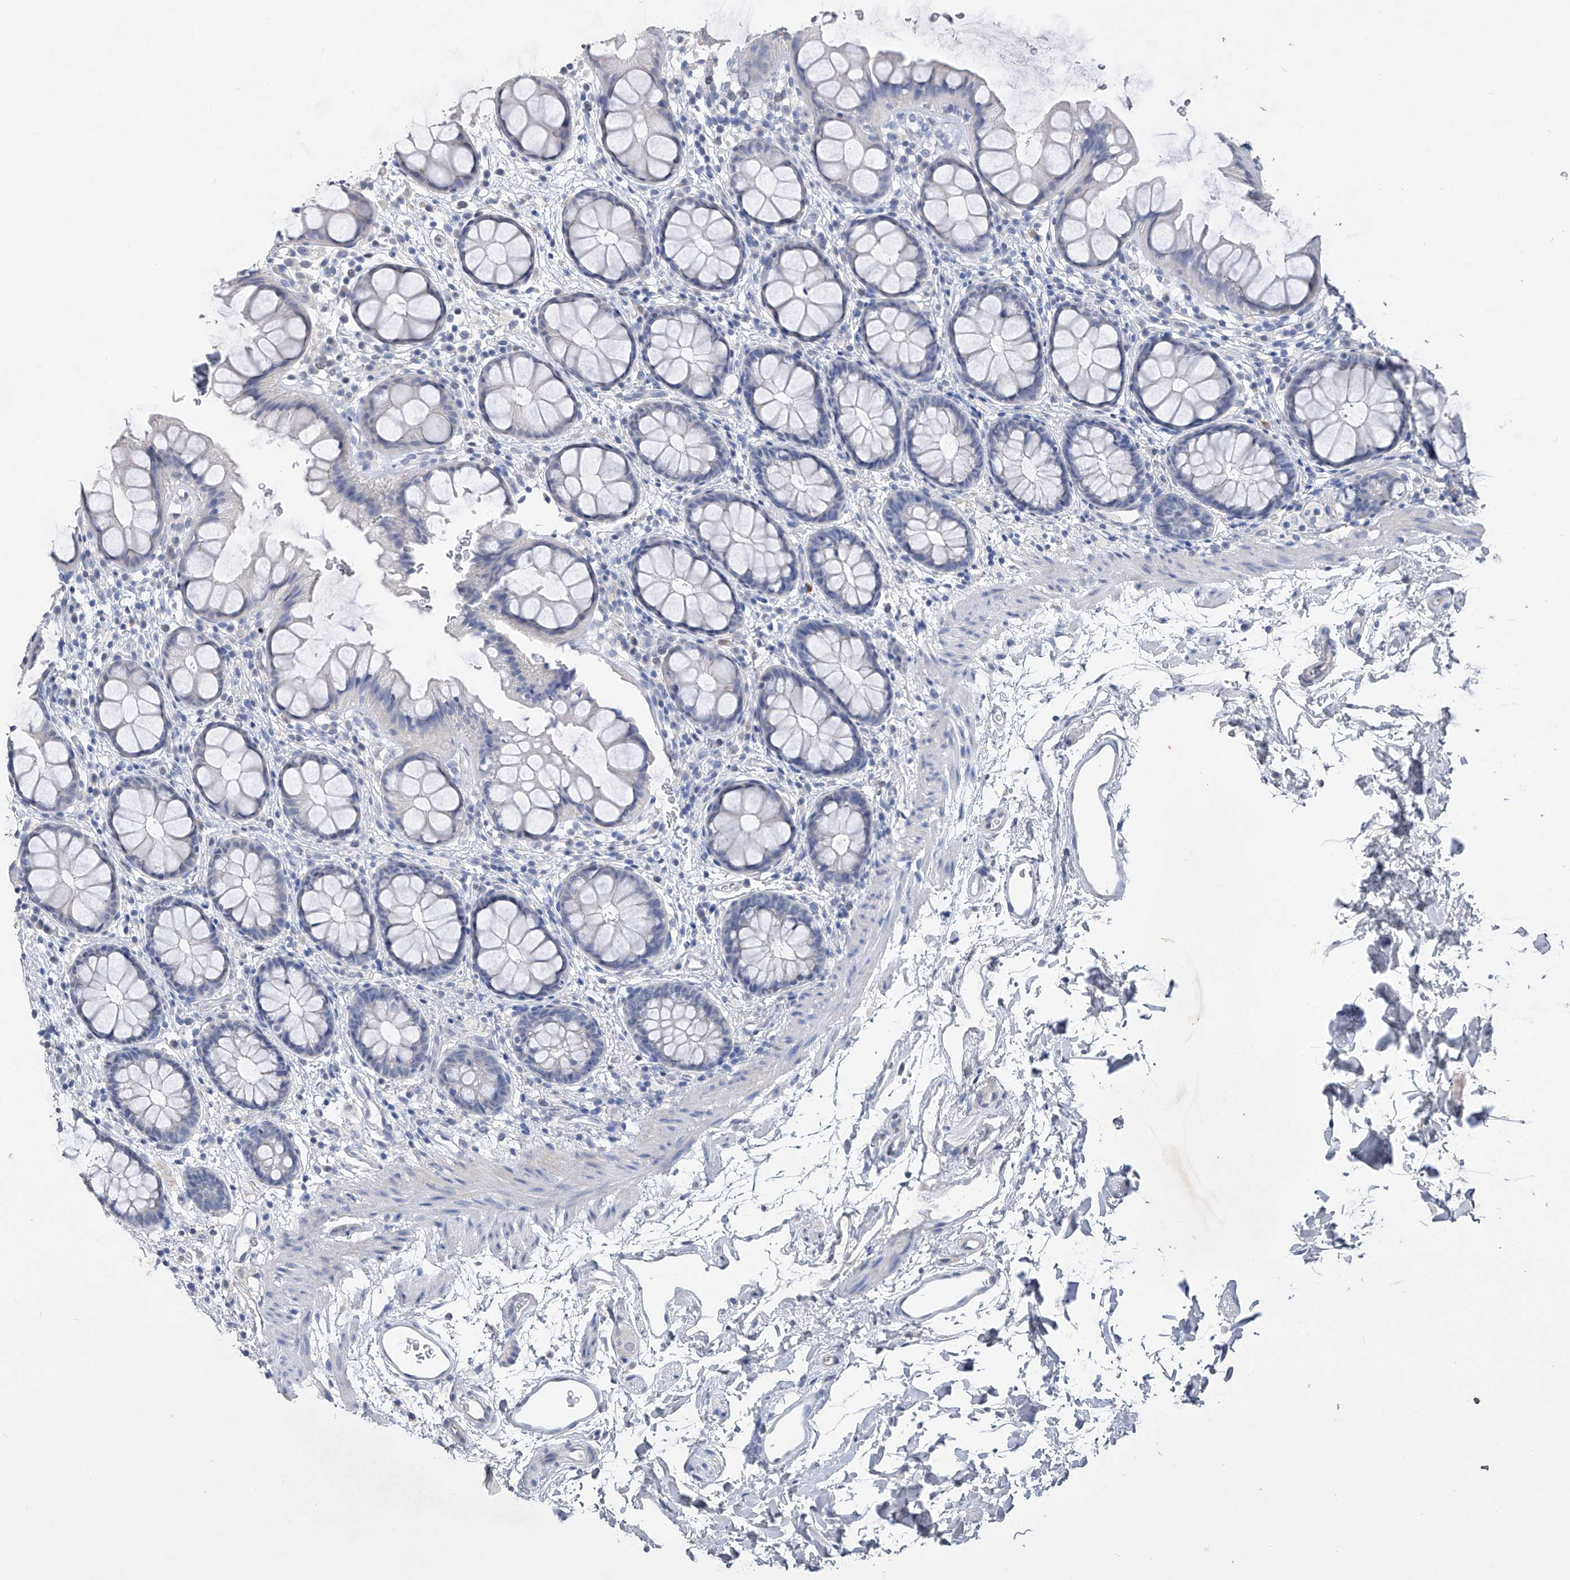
{"staining": {"intensity": "negative", "quantity": "none", "location": "none"}, "tissue": "rectum", "cell_type": "Glandular cells", "image_type": "normal", "snomed": [{"axis": "morphology", "description": "Normal tissue, NOS"}, {"axis": "topography", "description": "Rectum"}], "caption": "The immunohistochemistry (IHC) photomicrograph has no significant staining in glandular cells of rectum. (Stains: DAB (3,3'-diaminobenzidine) immunohistochemistry with hematoxylin counter stain, Microscopy: brightfield microscopy at high magnification).", "gene": "ADRA1A", "patient": {"sex": "female", "age": 65}}